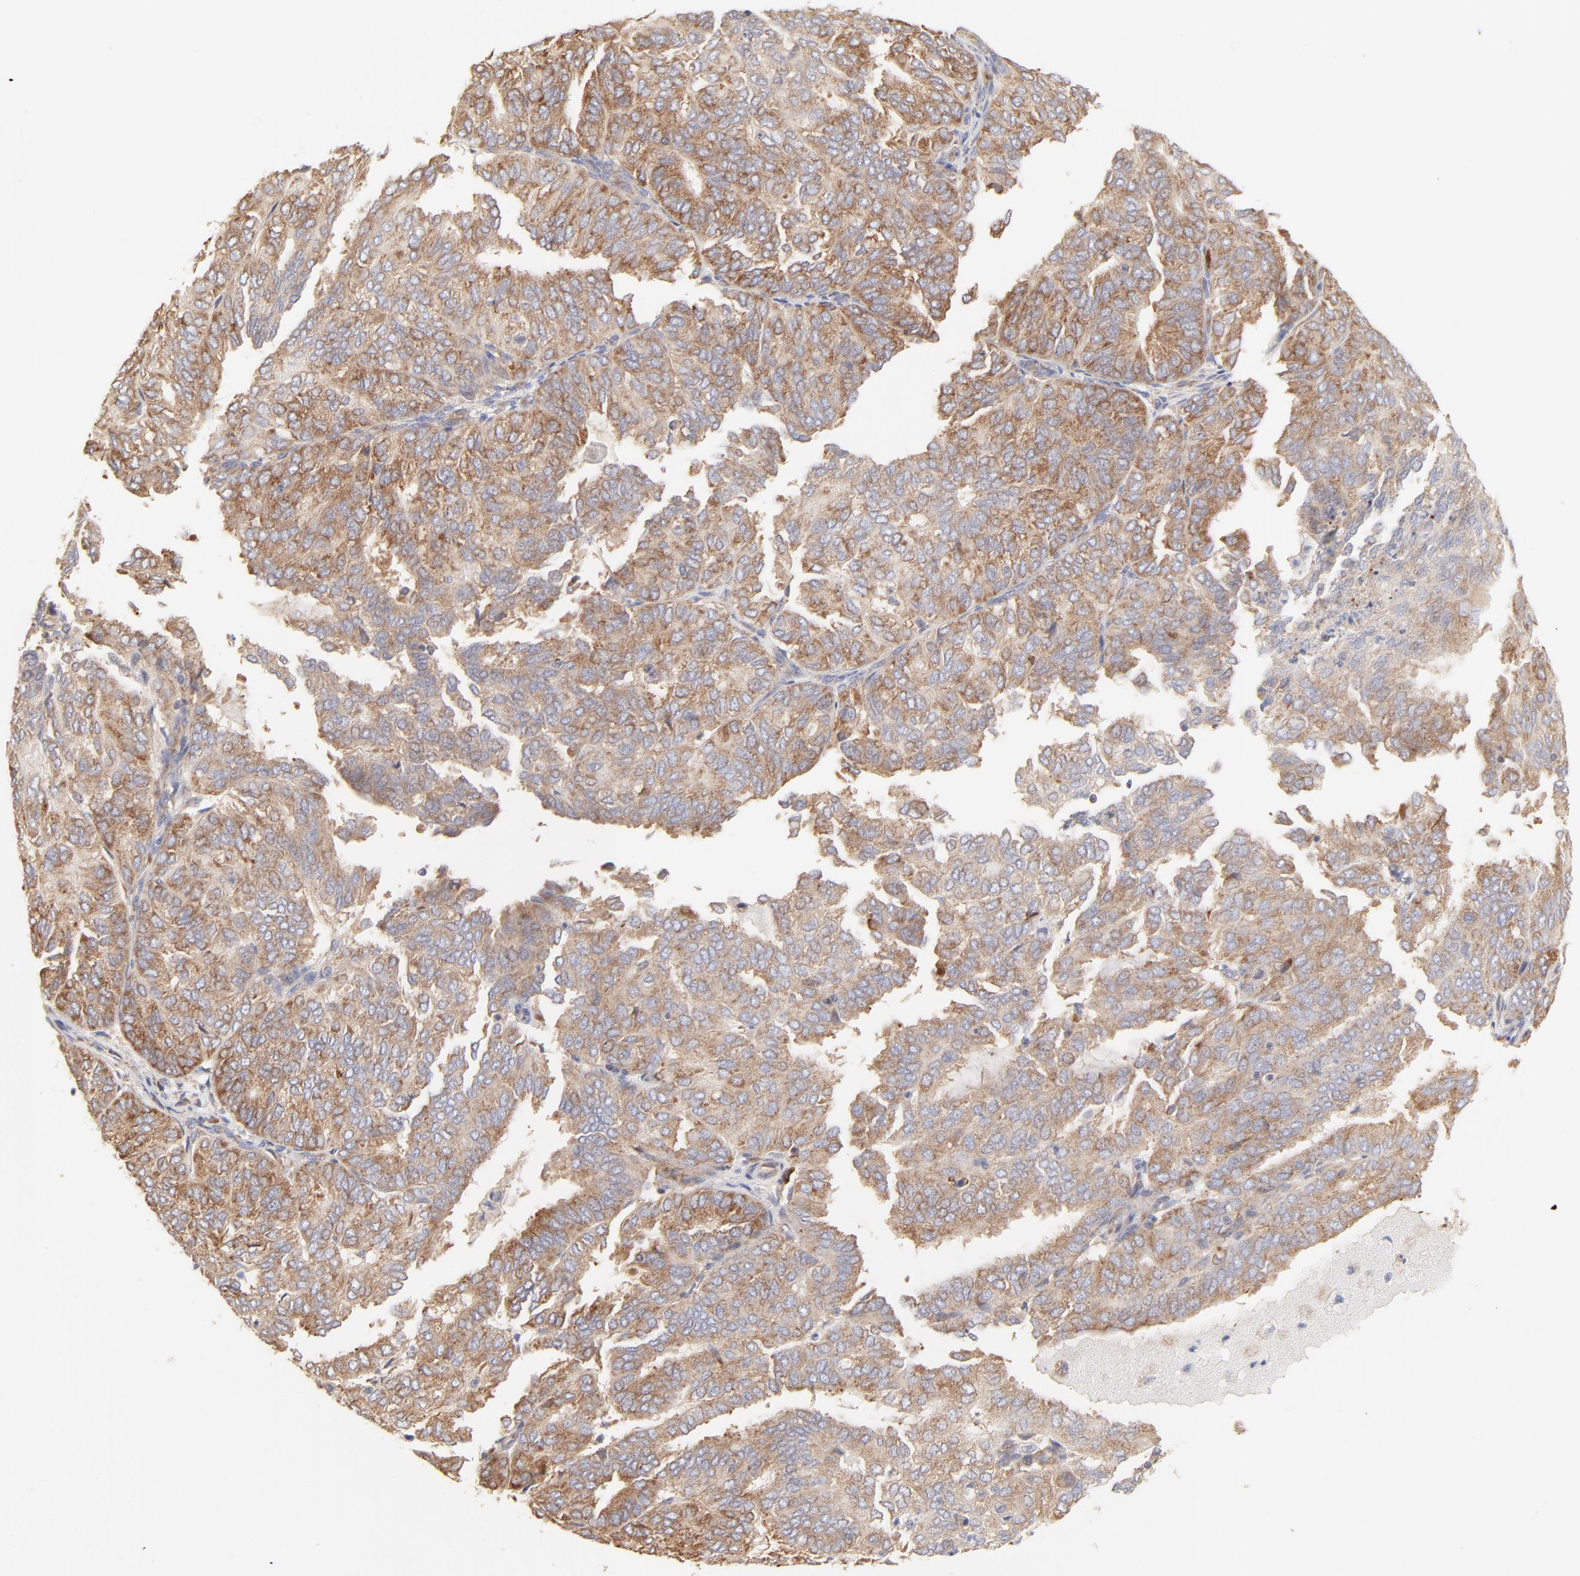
{"staining": {"intensity": "moderate", "quantity": ">75%", "location": "cytoplasmic/membranous"}, "tissue": "endometrial cancer", "cell_type": "Tumor cells", "image_type": "cancer", "snomed": [{"axis": "morphology", "description": "Adenocarcinoma, NOS"}, {"axis": "topography", "description": "Endometrium"}], "caption": "Adenocarcinoma (endometrial) stained with IHC reveals moderate cytoplasmic/membranous positivity in approximately >75% of tumor cells. The staining was performed using DAB, with brown indicating positive protein expression. Nuclei are stained blue with hematoxylin.", "gene": "RPS21", "patient": {"sex": "female", "age": 59}}